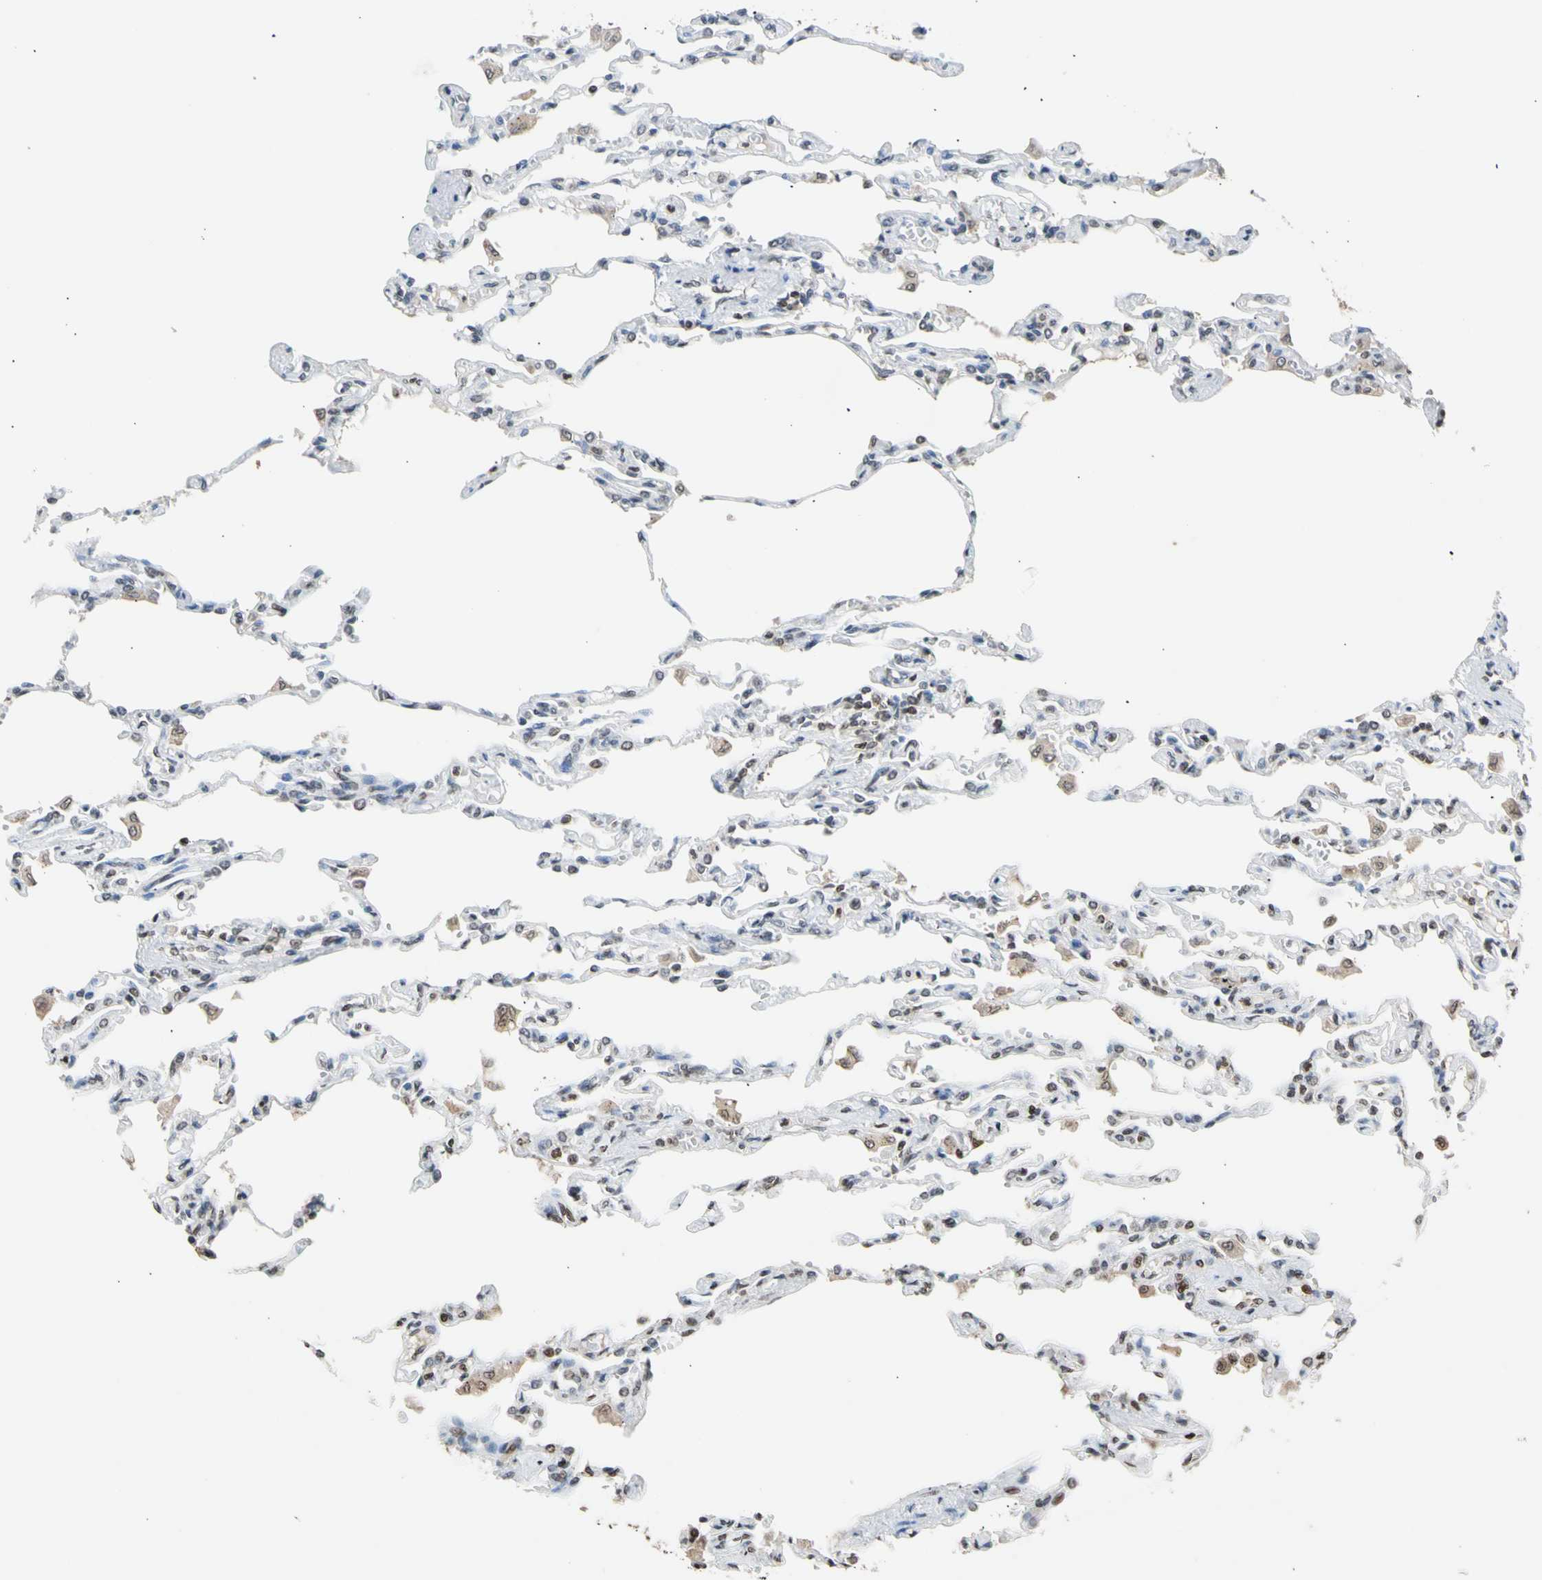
{"staining": {"intensity": "moderate", "quantity": ">75%", "location": "nuclear"}, "tissue": "lung", "cell_type": "Alveolar cells", "image_type": "normal", "snomed": [{"axis": "morphology", "description": "Normal tissue, NOS"}, {"axis": "topography", "description": "Lung"}], "caption": "Moderate nuclear expression for a protein is identified in about >75% of alveolar cells of normal lung using IHC.", "gene": "GPX4", "patient": {"sex": "male", "age": 21}}